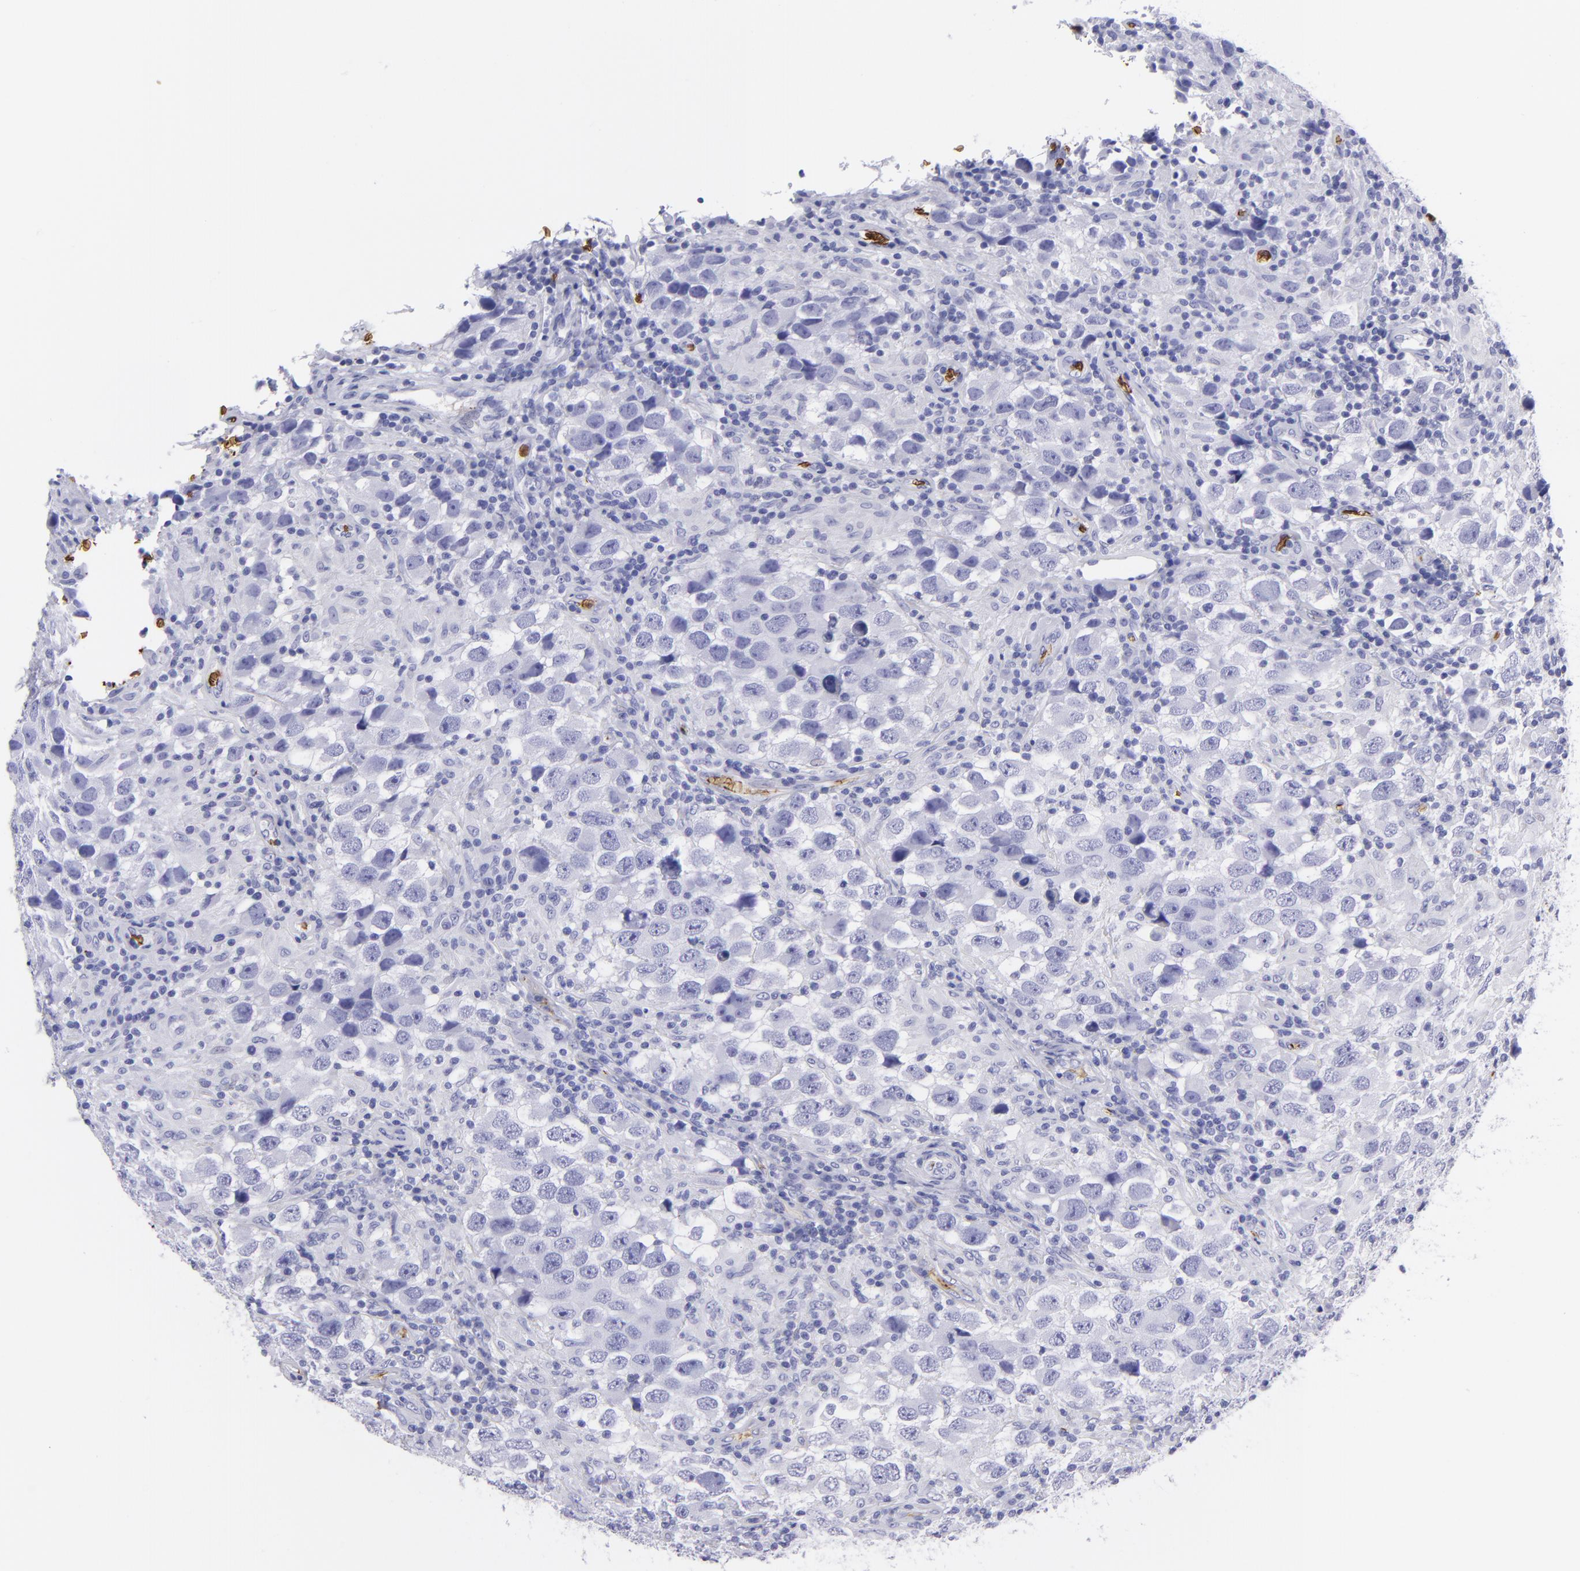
{"staining": {"intensity": "negative", "quantity": "none", "location": "none"}, "tissue": "testis cancer", "cell_type": "Tumor cells", "image_type": "cancer", "snomed": [{"axis": "morphology", "description": "Carcinoma, Embryonal, NOS"}, {"axis": "topography", "description": "Testis"}], "caption": "A photomicrograph of human testis cancer is negative for staining in tumor cells.", "gene": "GYPA", "patient": {"sex": "male", "age": 21}}